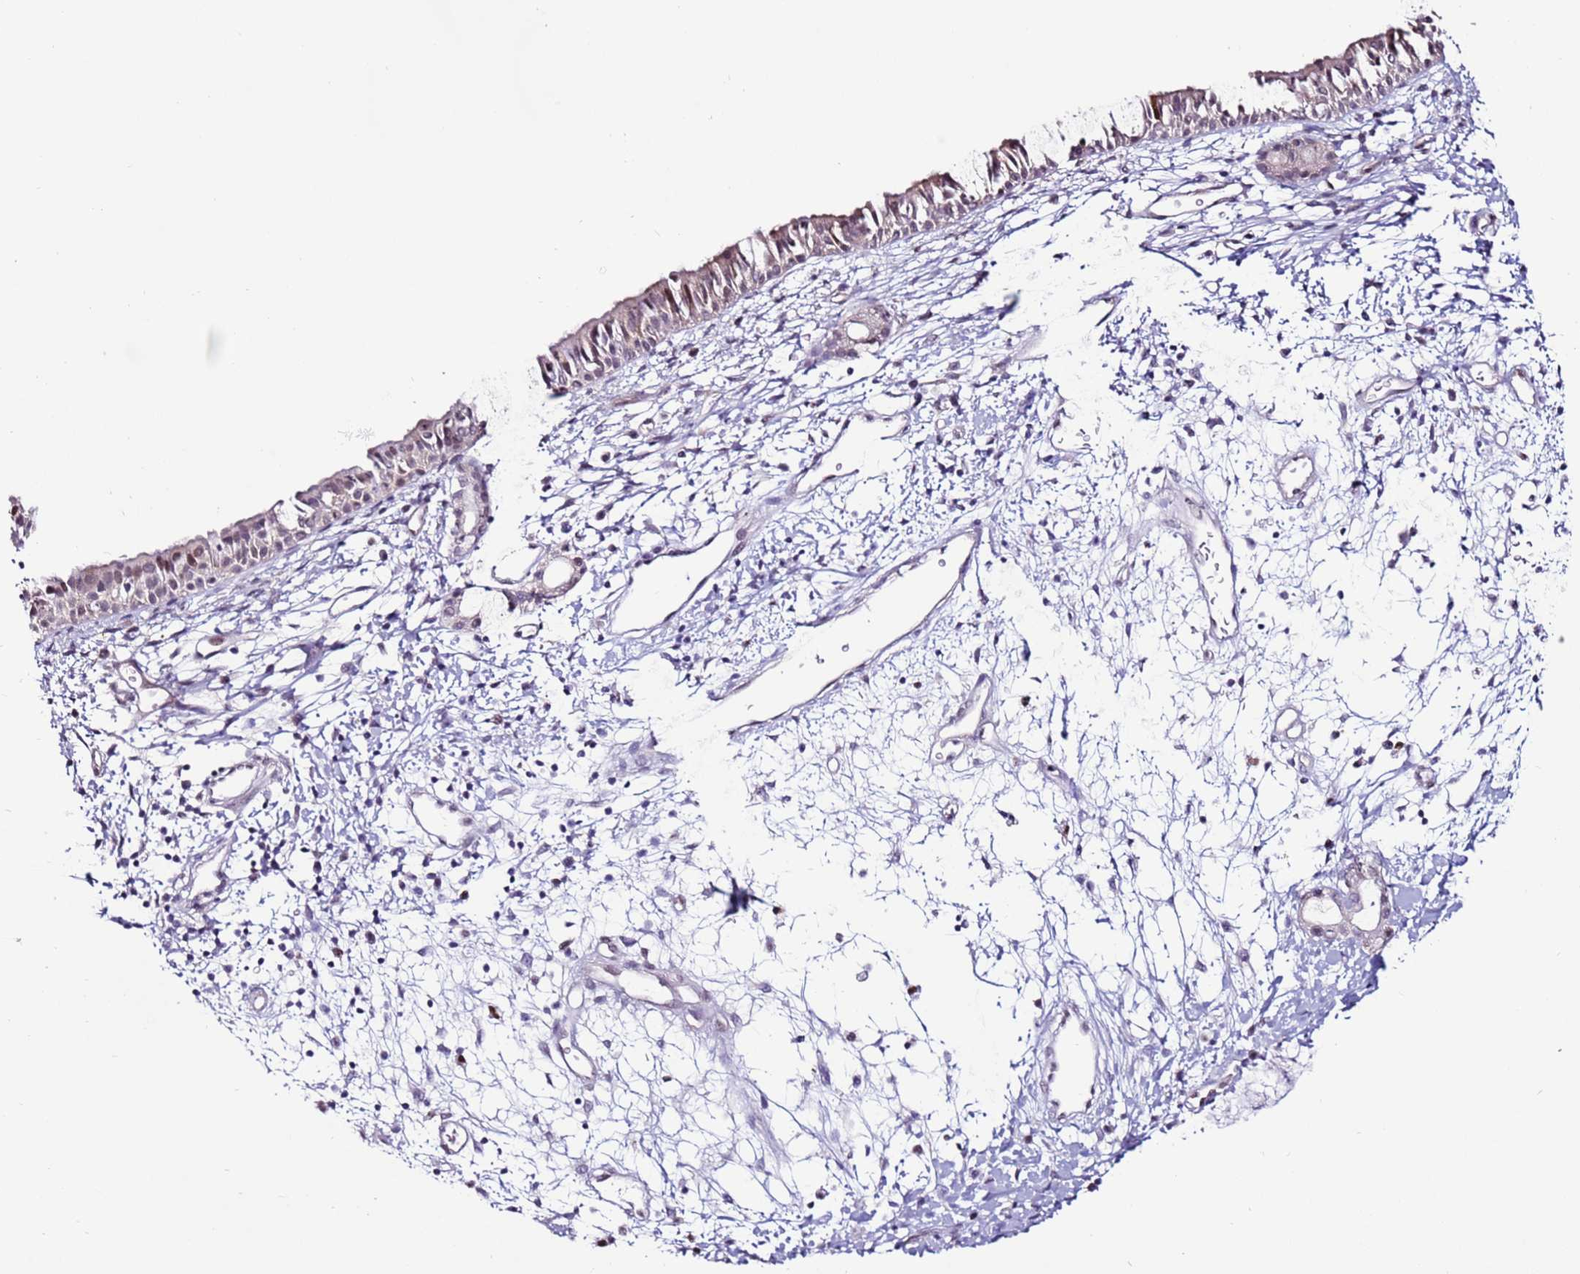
{"staining": {"intensity": "moderate", "quantity": "<25%", "location": "nuclear"}, "tissue": "nasopharynx", "cell_type": "Respiratory epithelial cells", "image_type": "normal", "snomed": [{"axis": "morphology", "description": "Normal tissue, NOS"}, {"axis": "topography", "description": "Nasopharynx"}], "caption": "A brown stain highlights moderate nuclear positivity of a protein in respiratory epithelial cells of unremarkable nasopharynx.", "gene": "KPNA4", "patient": {"sex": "male", "age": 22}}